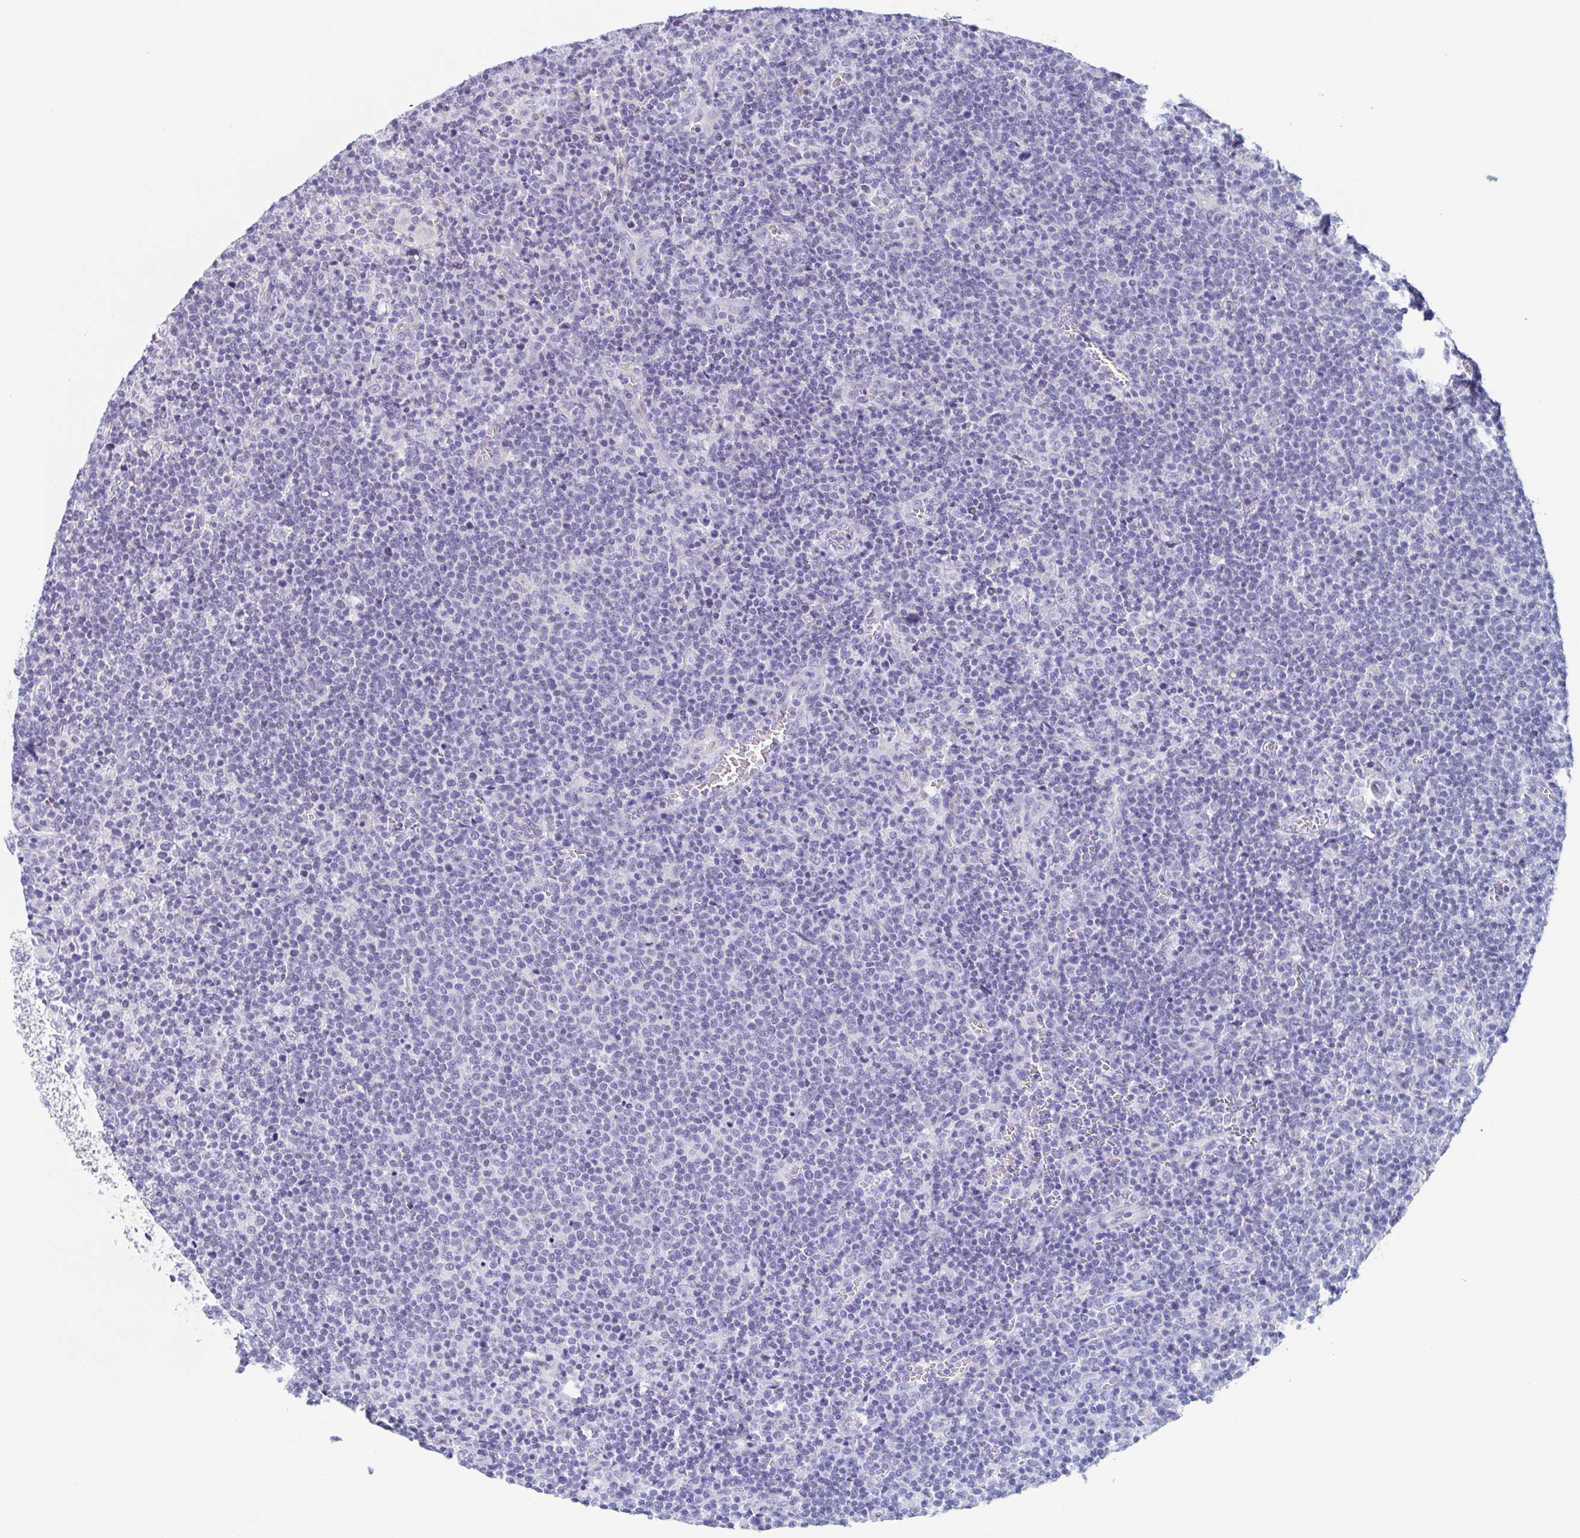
{"staining": {"intensity": "negative", "quantity": "none", "location": "none"}, "tissue": "lymphoma", "cell_type": "Tumor cells", "image_type": "cancer", "snomed": [{"axis": "morphology", "description": "Malignant lymphoma, non-Hodgkin's type, High grade"}, {"axis": "topography", "description": "Lymph node"}], "caption": "Photomicrograph shows no protein positivity in tumor cells of high-grade malignant lymphoma, non-Hodgkin's type tissue. The staining was performed using DAB to visualize the protein expression in brown, while the nuclei were stained in blue with hematoxylin (Magnification: 20x).", "gene": "LYRM2", "patient": {"sex": "male", "age": 61}}